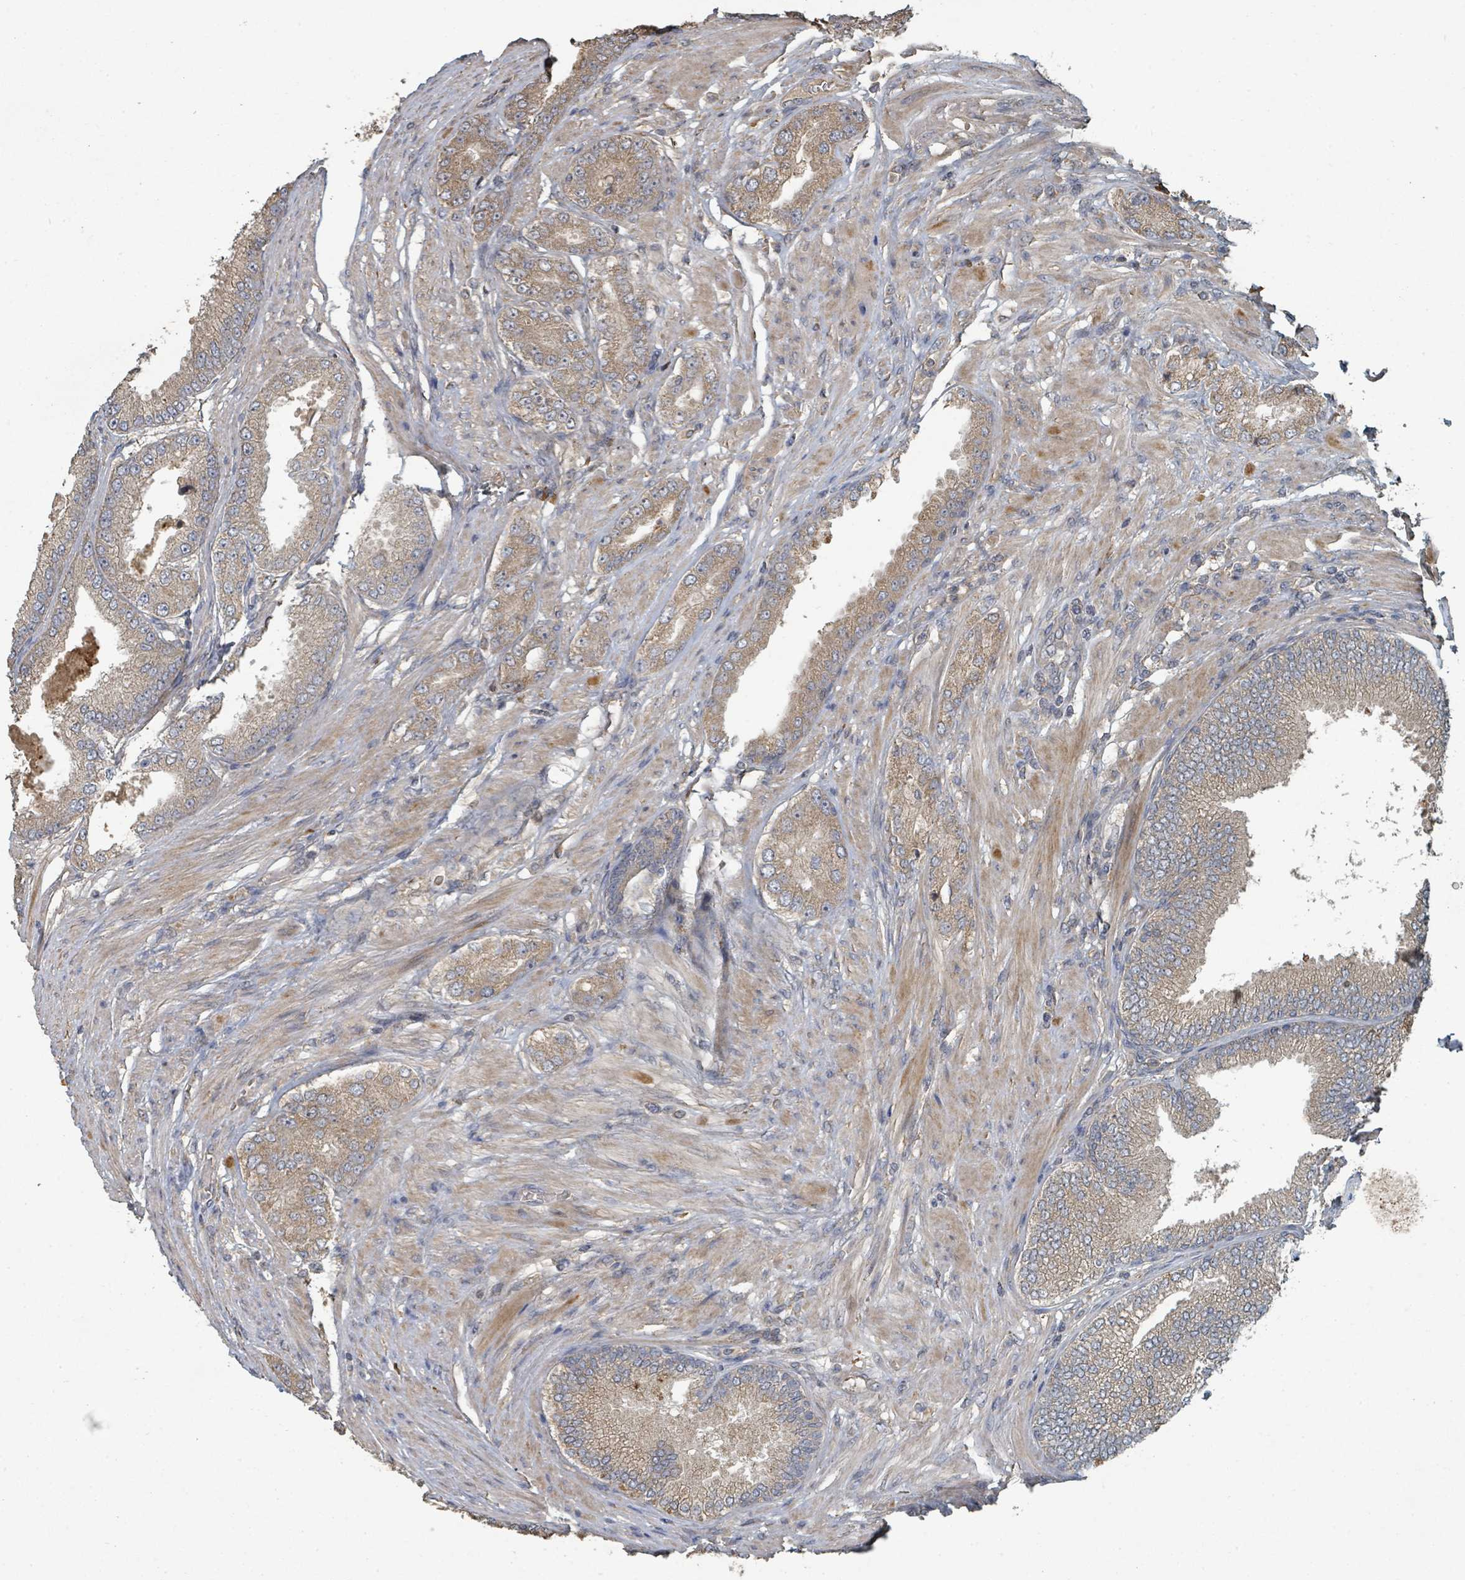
{"staining": {"intensity": "moderate", "quantity": ">75%", "location": "cytoplasmic/membranous"}, "tissue": "prostate cancer", "cell_type": "Tumor cells", "image_type": "cancer", "snomed": [{"axis": "morphology", "description": "Adenocarcinoma, High grade"}, {"axis": "topography", "description": "Prostate"}], "caption": "Prostate cancer (high-grade adenocarcinoma) was stained to show a protein in brown. There is medium levels of moderate cytoplasmic/membranous staining in about >75% of tumor cells.", "gene": "WDFY1", "patient": {"sex": "male", "age": 71}}